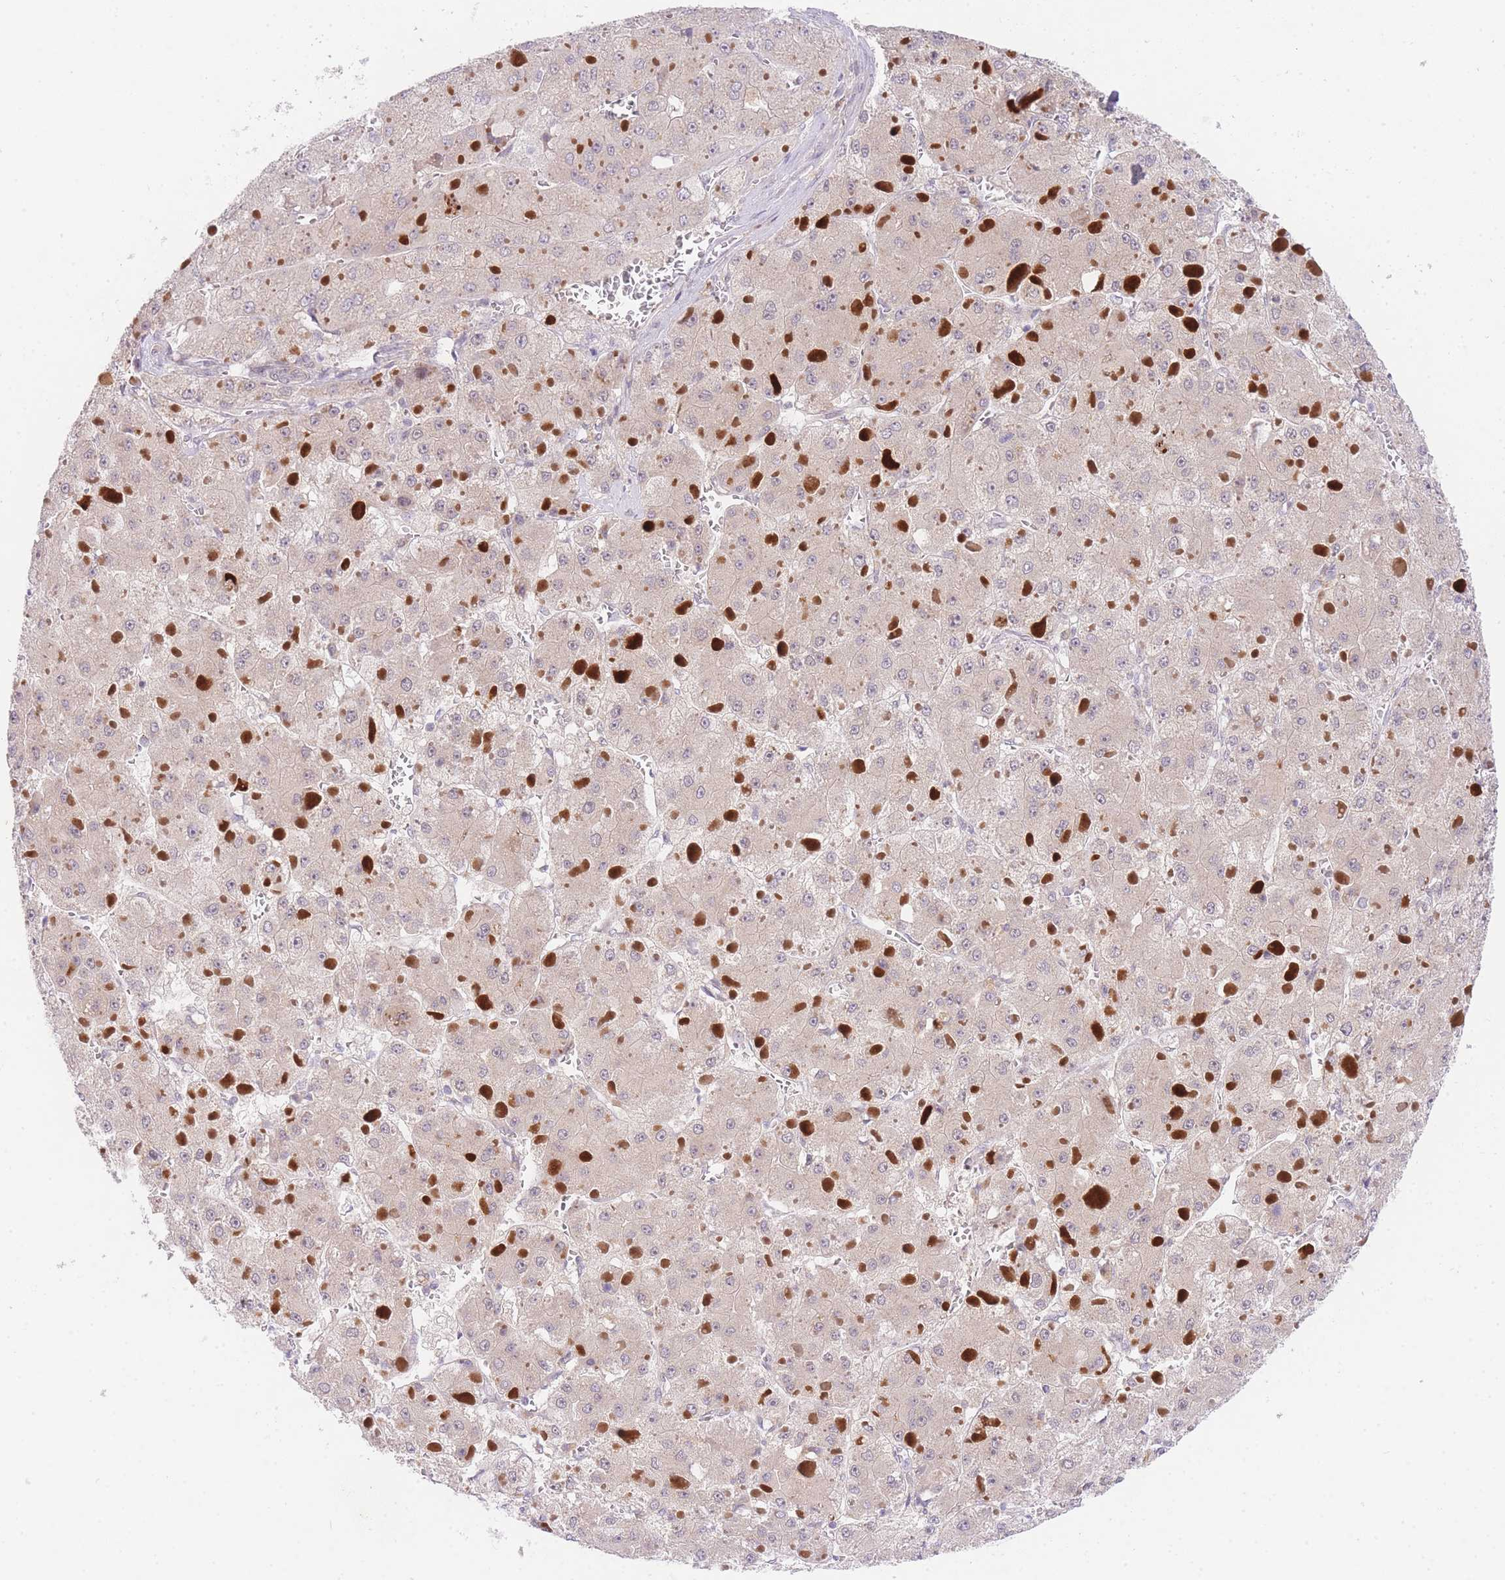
{"staining": {"intensity": "negative", "quantity": "none", "location": "none"}, "tissue": "liver cancer", "cell_type": "Tumor cells", "image_type": "cancer", "snomed": [{"axis": "morphology", "description": "Carcinoma, Hepatocellular, NOS"}, {"axis": "topography", "description": "Liver"}], "caption": "An immunohistochemistry histopathology image of hepatocellular carcinoma (liver) is shown. There is no staining in tumor cells of hepatocellular carcinoma (liver).", "gene": "SLC25A33", "patient": {"sex": "female", "age": 73}}